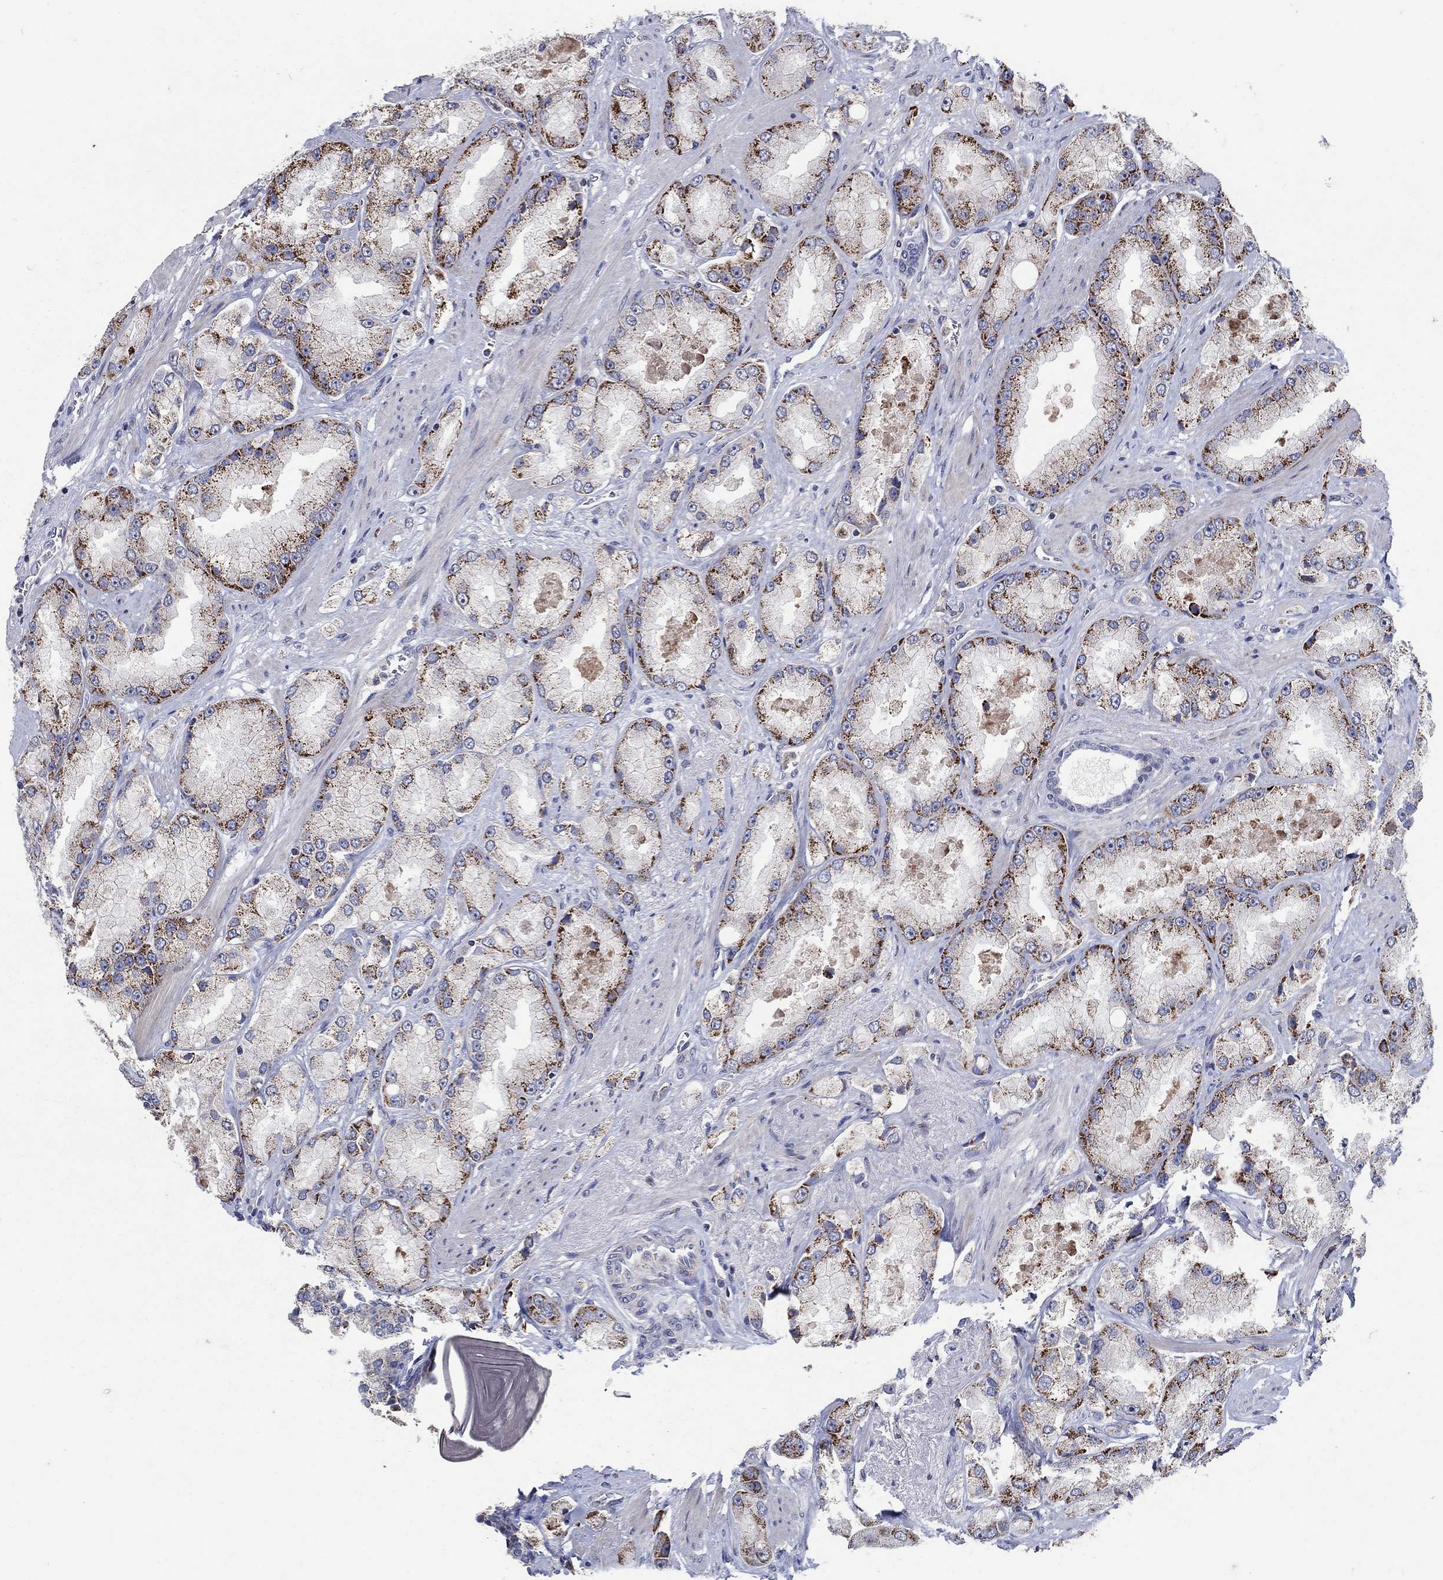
{"staining": {"intensity": "strong", "quantity": "25%-75%", "location": "cytoplasmic/membranous"}, "tissue": "prostate cancer", "cell_type": "Tumor cells", "image_type": "cancer", "snomed": [{"axis": "morphology", "description": "Adenocarcinoma, NOS"}, {"axis": "topography", "description": "Prostate and seminal vesicle, NOS"}, {"axis": "topography", "description": "Prostate"}], "caption": "High-magnification brightfield microscopy of adenocarcinoma (prostate) stained with DAB (3,3'-diaminobenzidine) (brown) and counterstained with hematoxylin (blue). tumor cells exhibit strong cytoplasmic/membranous staining is identified in about25%-75% of cells.", "gene": "HMX2", "patient": {"sex": "male", "age": 64}}